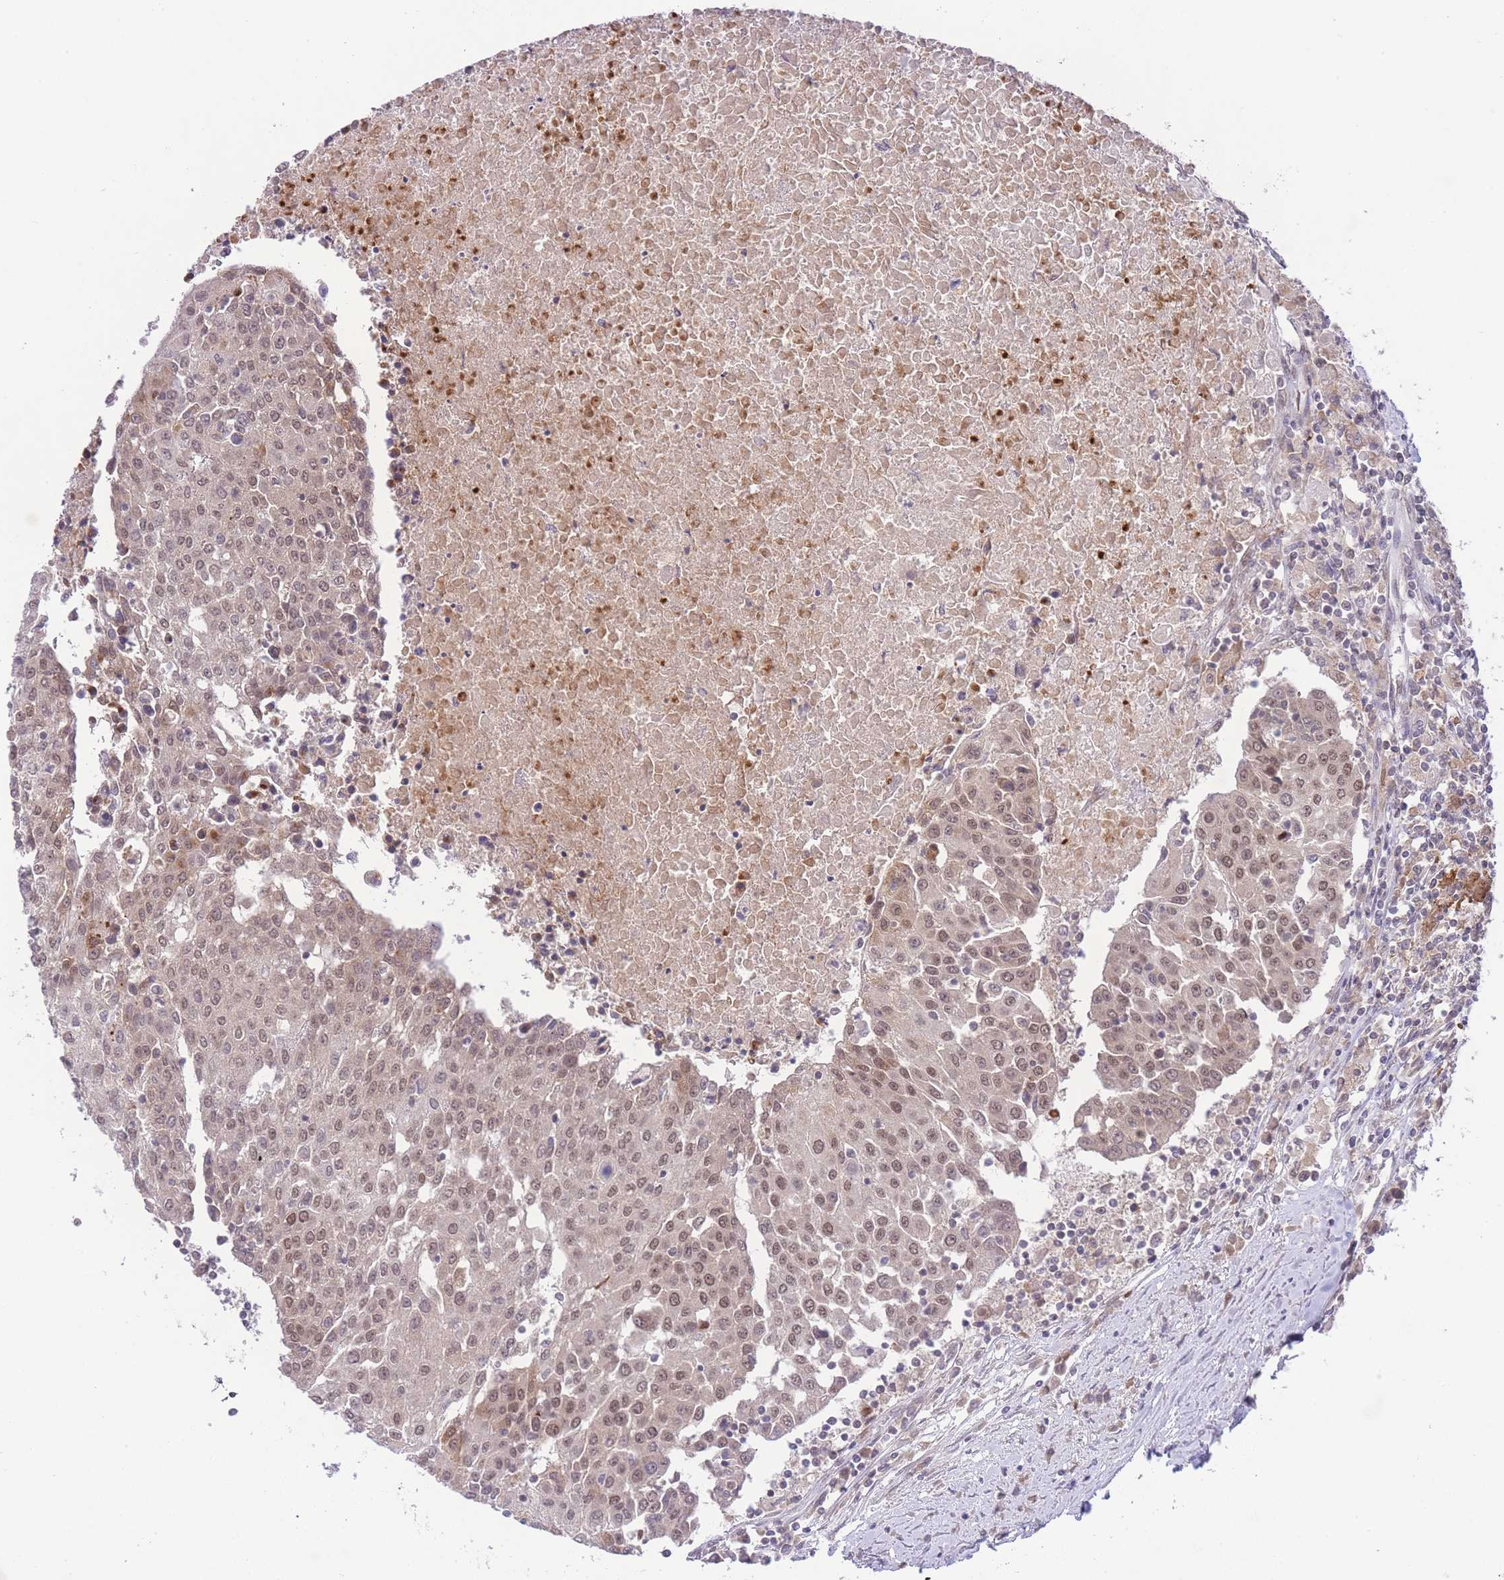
{"staining": {"intensity": "weak", "quantity": ">75%", "location": "cytoplasmic/membranous,nuclear"}, "tissue": "urothelial cancer", "cell_type": "Tumor cells", "image_type": "cancer", "snomed": [{"axis": "morphology", "description": "Urothelial carcinoma, High grade"}, {"axis": "topography", "description": "Urinary bladder"}], "caption": "The histopathology image demonstrates a brown stain indicating the presence of a protein in the cytoplasmic/membranous and nuclear of tumor cells in urothelial carcinoma (high-grade). Immunohistochemistry stains the protein of interest in brown and the nuclei are stained blue.", "gene": "TMED3", "patient": {"sex": "female", "age": 85}}